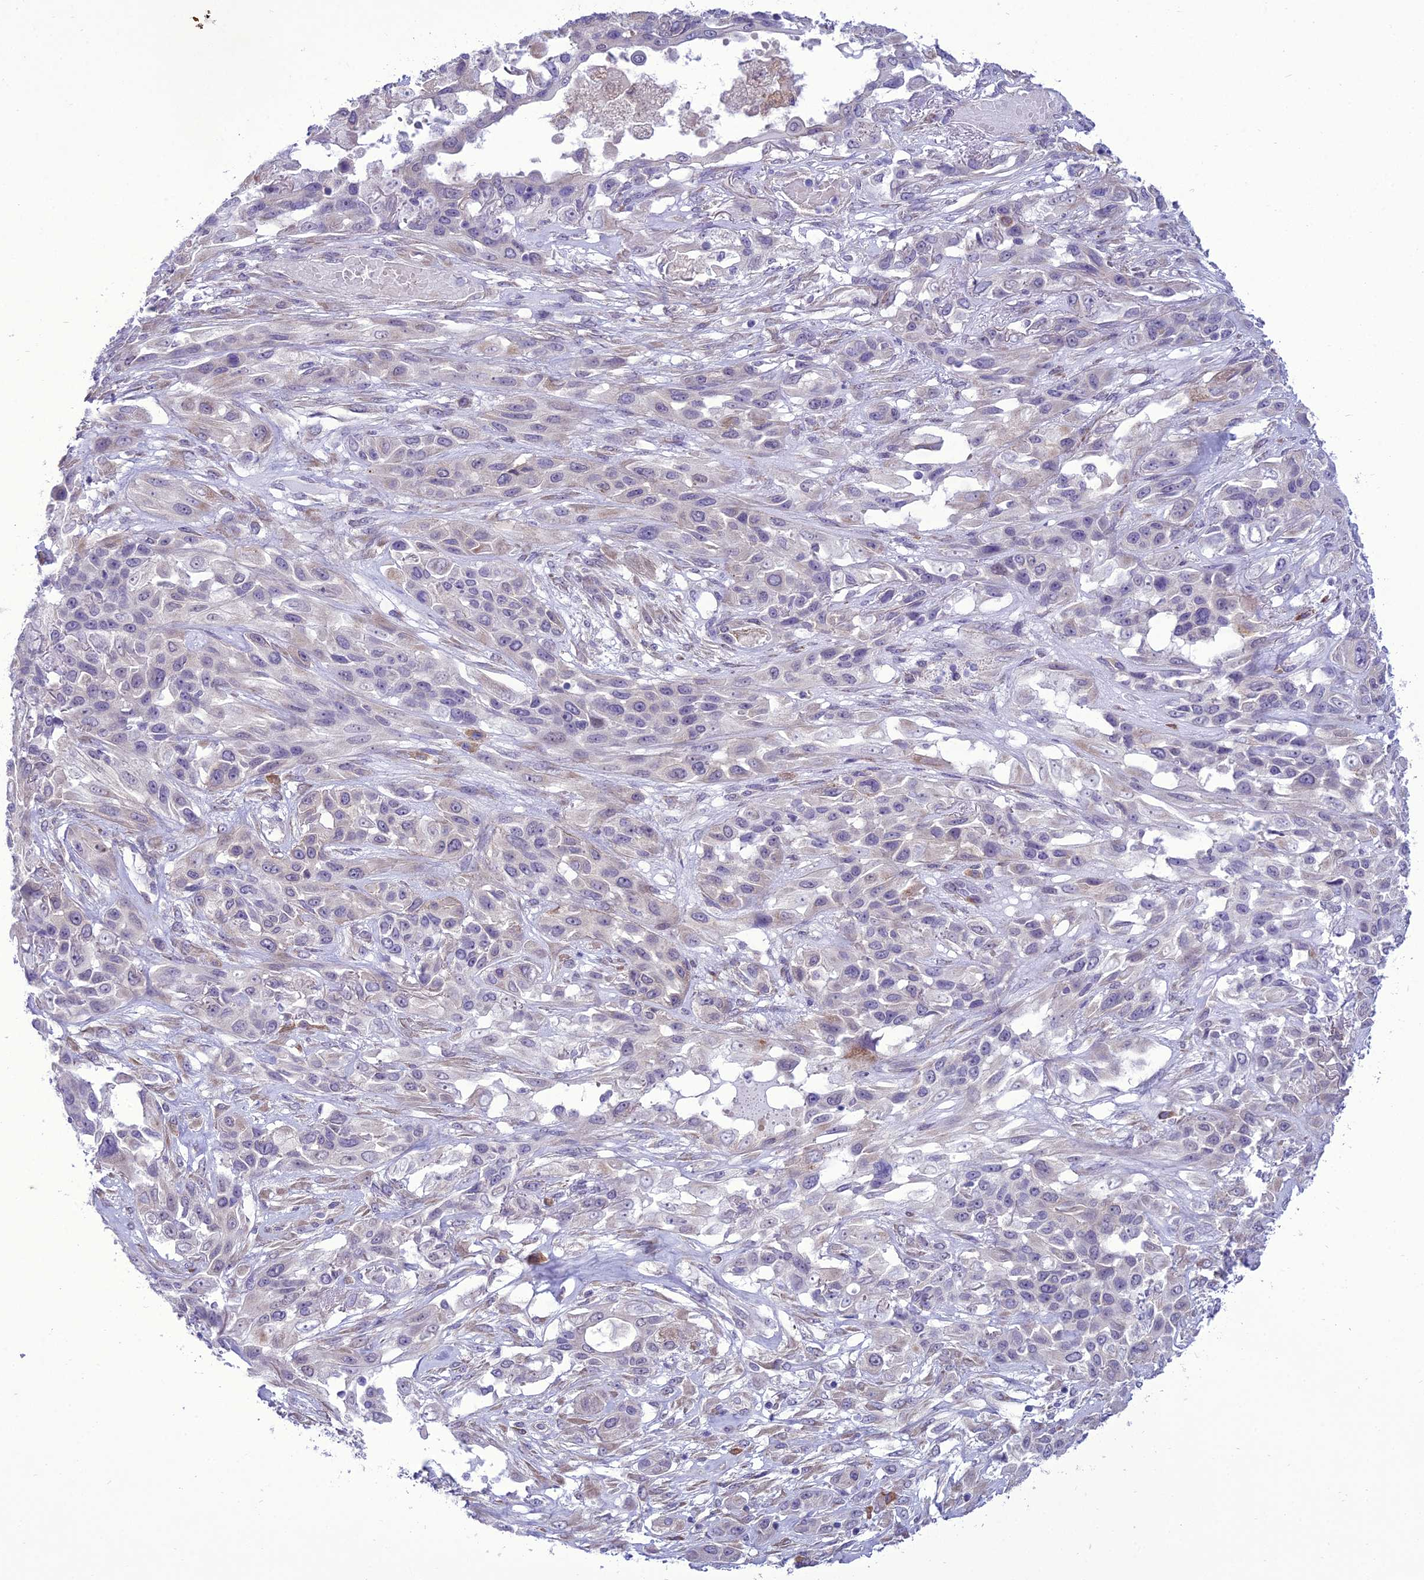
{"staining": {"intensity": "negative", "quantity": "none", "location": "none"}, "tissue": "lung cancer", "cell_type": "Tumor cells", "image_type": "cancer", "snomed": [{"axis": "morphology", "description": "Squamous cell carcinoma, NOS"}, {"axis": "topography", "description": "Lung"}], "caption": "This is a photomicrograph of immunohistochemistry staining of lung cancer (squamous cell carcinoma), which shows no expression in tumor cells. (DAB (3,3'-diaminobenzidine) immunohistochemistry visualized using brightfield microscopy, high magnification).", "gene": "NEURL2", "patient": {"sex": "female", "age": 70}}